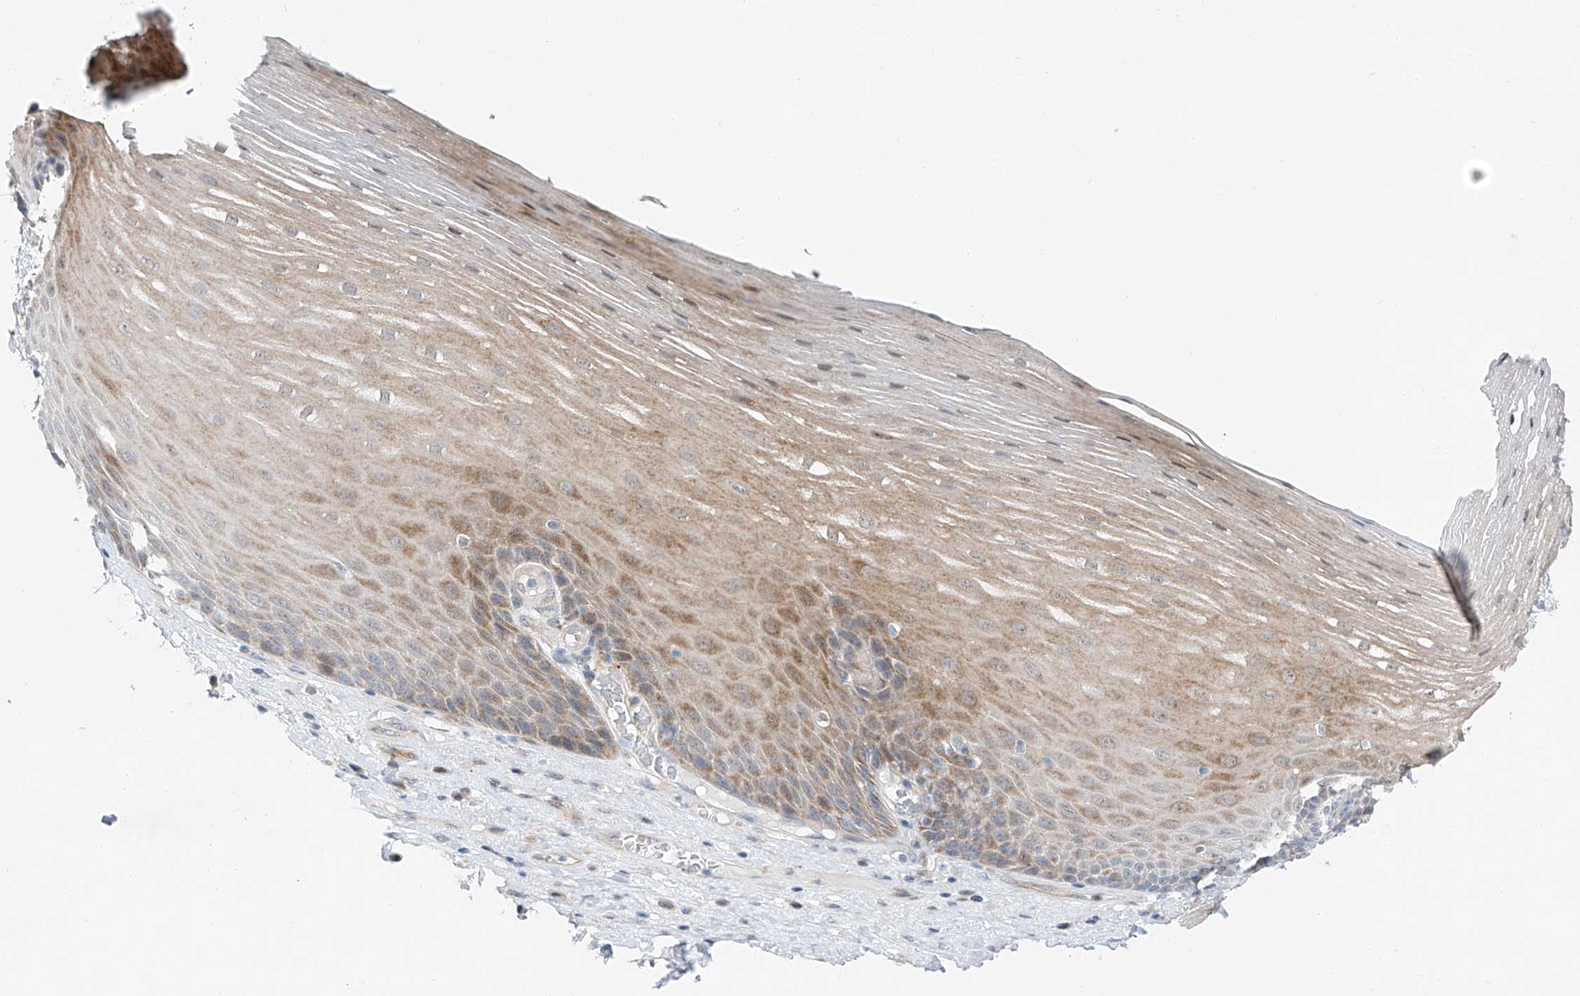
{"staining": {"intensity": "moderate", "quantity": "25%-75%", "location": "cytoplasmic/membranous,nuclear"}, "tissue": "esophagus", "cell_type": "Squamous epithelial cells", "image_type": "normal", "snomed": [{"axis": "morphology", "description": "Normal tissue, NOS"}, {"axis": "topography", "description": "Esophagus"}], "caption": "Protein staining by immunohistochemistry demonstrates moderate cytoplasmic/membranous,nuclear staining in about 25%-75% of squamous epithelial cells in benign esophagus.", "gene": "CLDND1", "patient": {"sex": "male", "age": 62}}